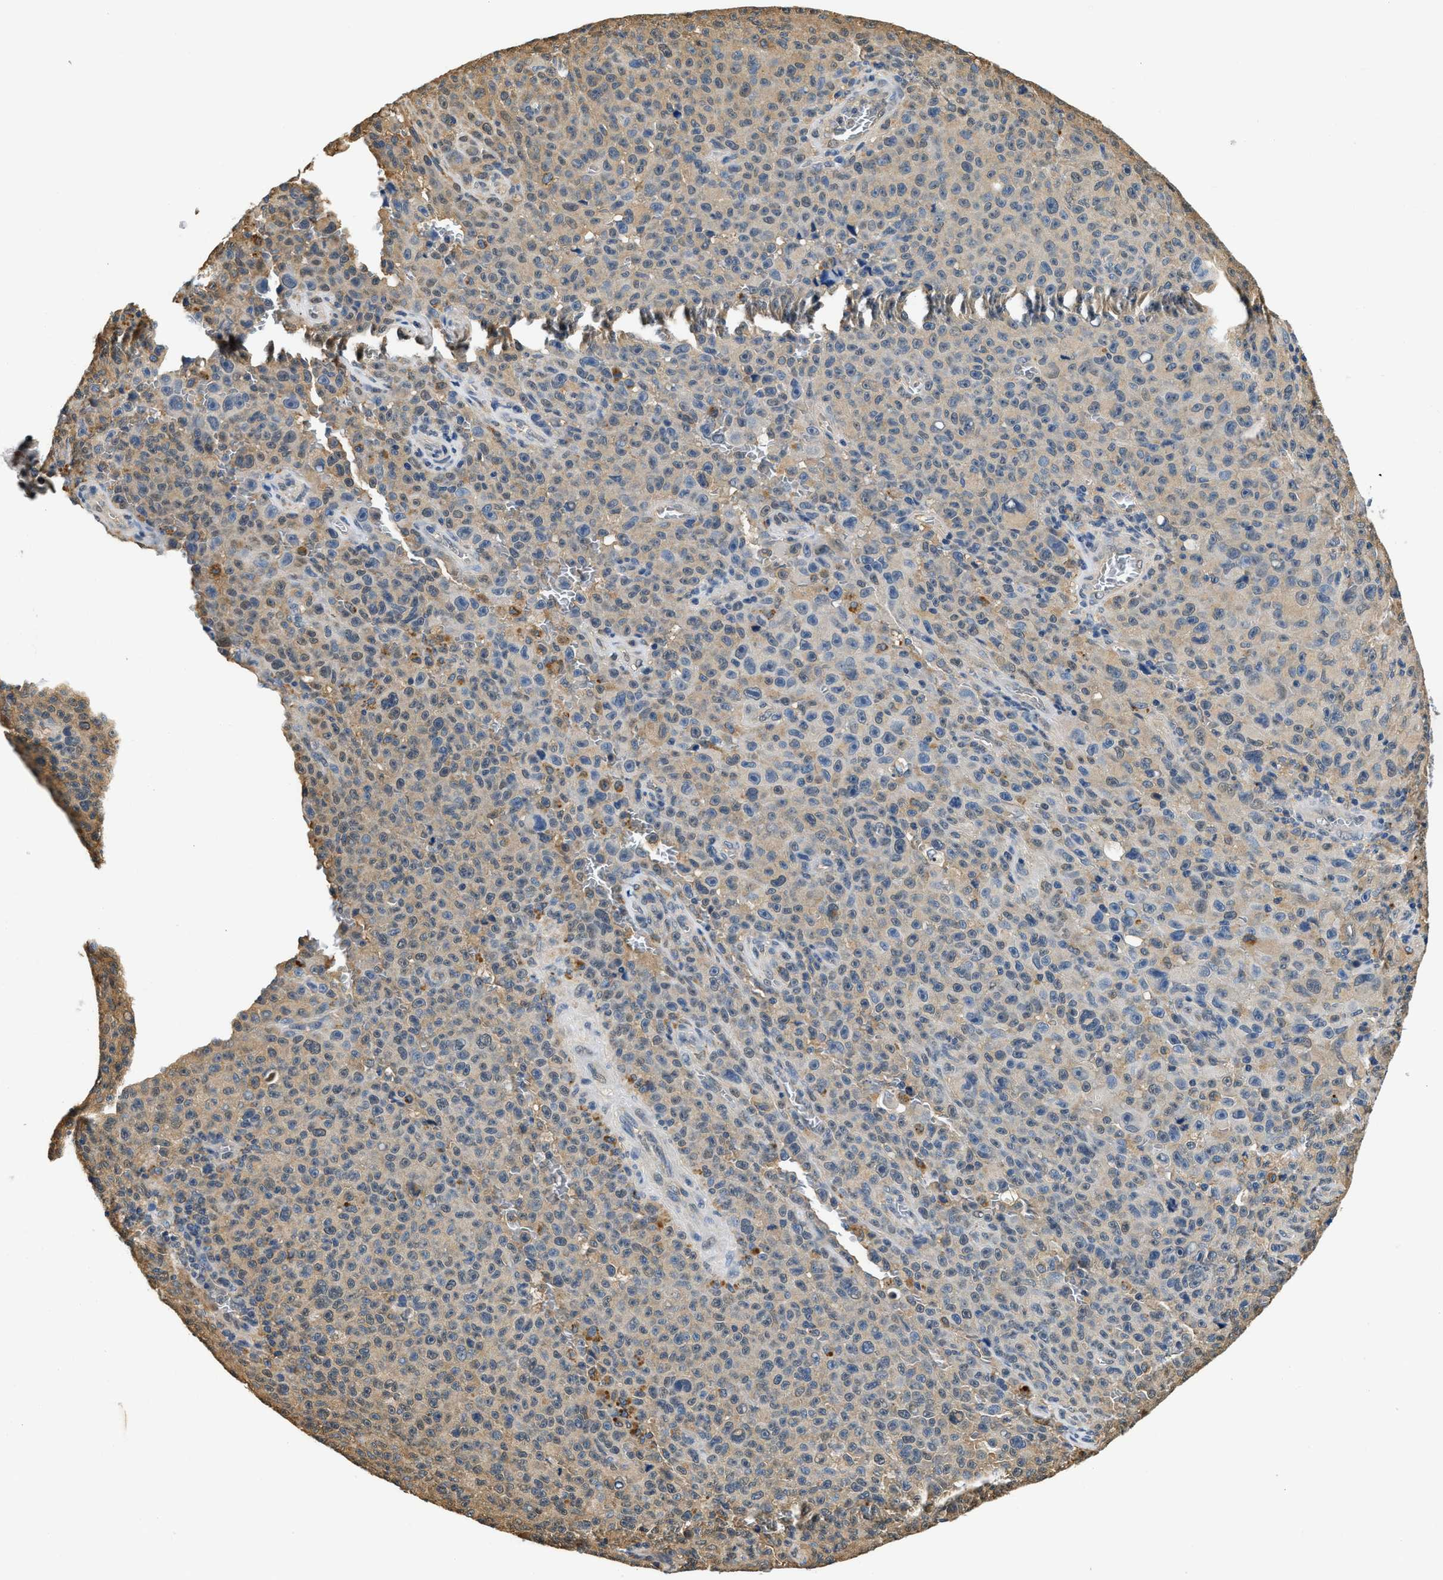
{"staining": {"intensity": "weak", "quantity": "25%-75%", "location": "cytoplasmic/membranous"}, "tissue": "melanoma", "cell_type": "Tumor cells", "image_type": "cancer", "snomed": [{"axis": "morphology", "description": "Malignant melanoma, NOS"}, {"axis": "topography", "description": "Skin"}], "caption": "DAB immunohistochemical staining of malignant melanoma displays weak cytoplasmic/membranous protein expression in about 25%-75% of tumor cells.", "gene": "BCL7C", "patient": {"sex": "female", "age": 82}}